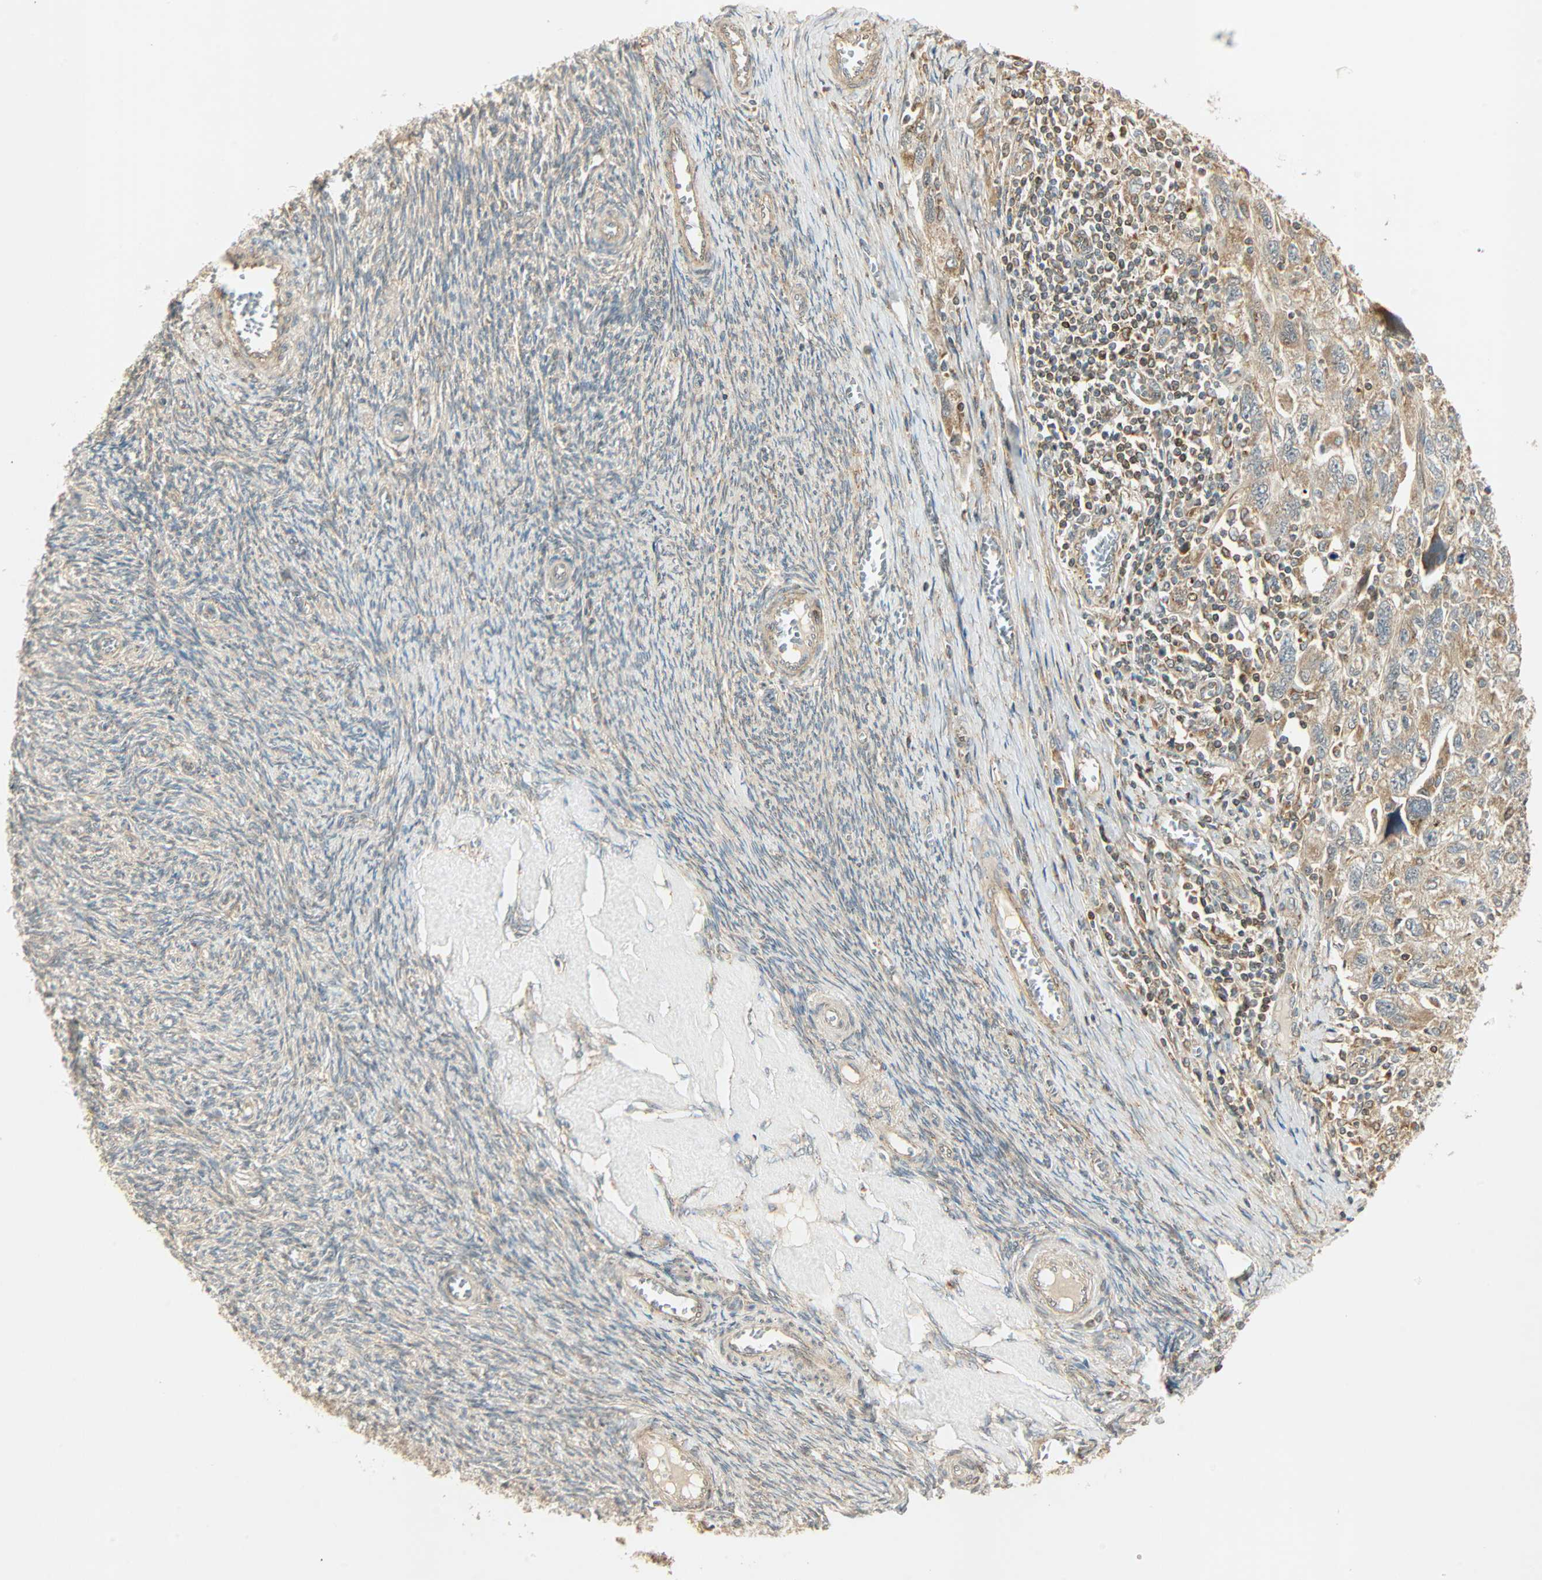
{"staining": {"intensity": "moderate", "quantity": ">75%", "location": "cytoplasmic/membranous"}, "tissue": "ovarian cancer", "cell_type": "Tumor cells", "image_type": "cancer", "snomed": [{"axis": "morphology", "description": "Carcinoma, NOS"}, {"axis": "morphology", "description": "Cystadenocarcinoma, serous, NOS"}, {"axis": "topography", "description": "Ovary"}], "caption": "Human ovarian serous cystadenocarcinoma stained with a protein marker demonstrates moderate staining in tumor cells.", "gene": "PNPLA6", "patient": {"sex": "female", "age": 69}}